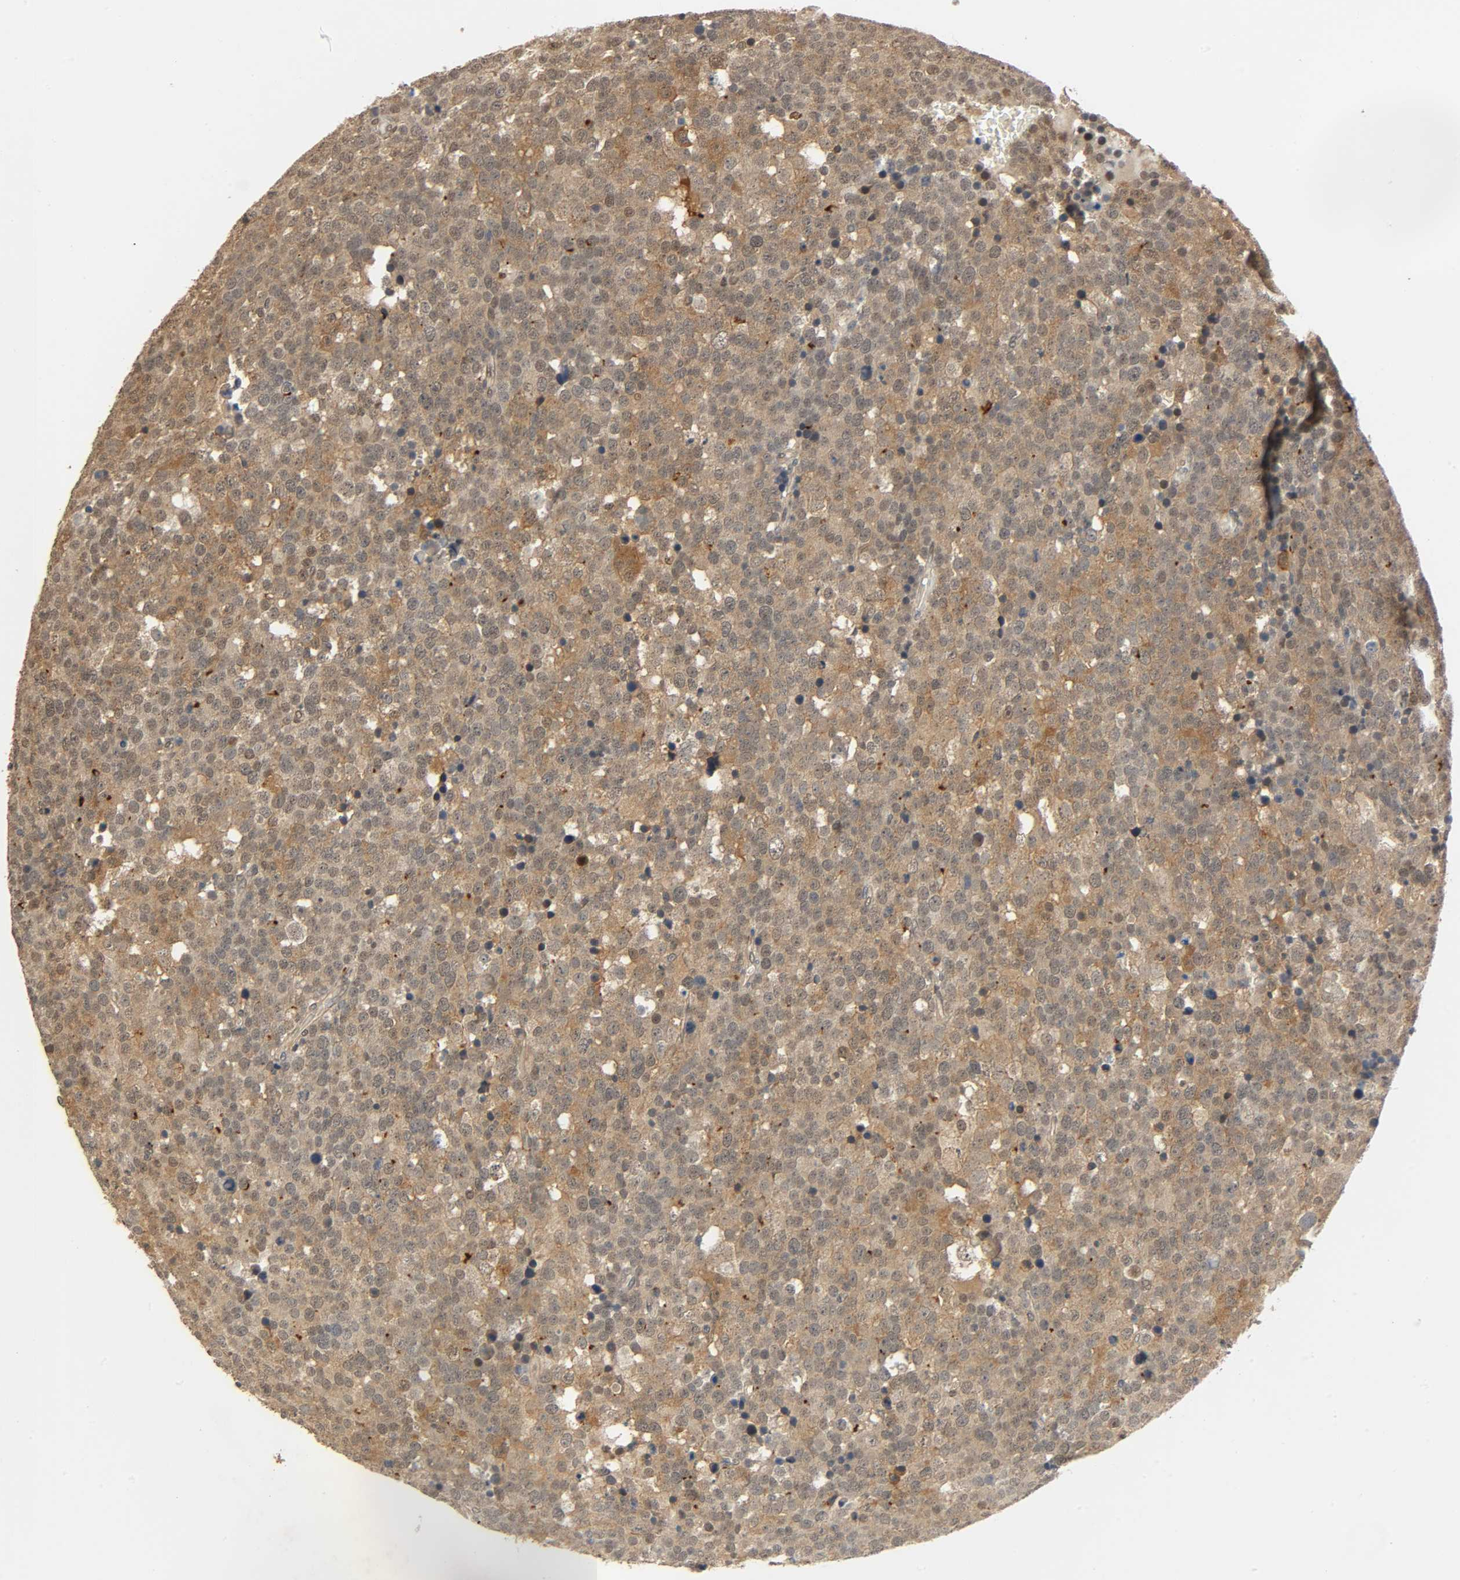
{"staining": {"intensity": "moderate", "quantity": ">75%", "location": "cytoplasmic/membranous"}, "tissue": "testis cancer", "cell_type": "Tumor cells", "image_type": "cancer", "snomed": [{"axis": "morphology", "description": "Seminoma, NOS"}, {"axis": "topography", "description": "Testis"}], "caption": "The immunohistochemical stain labels moderate cytoplasmic/membranous expression in tumor cells of testis cancer (seminoma) tissue. (brown staining indicates protein expression, while blue staining denotes nuclei).", "gene": "ZFPM2", "patient": {"sex": "male", "age": 71}}